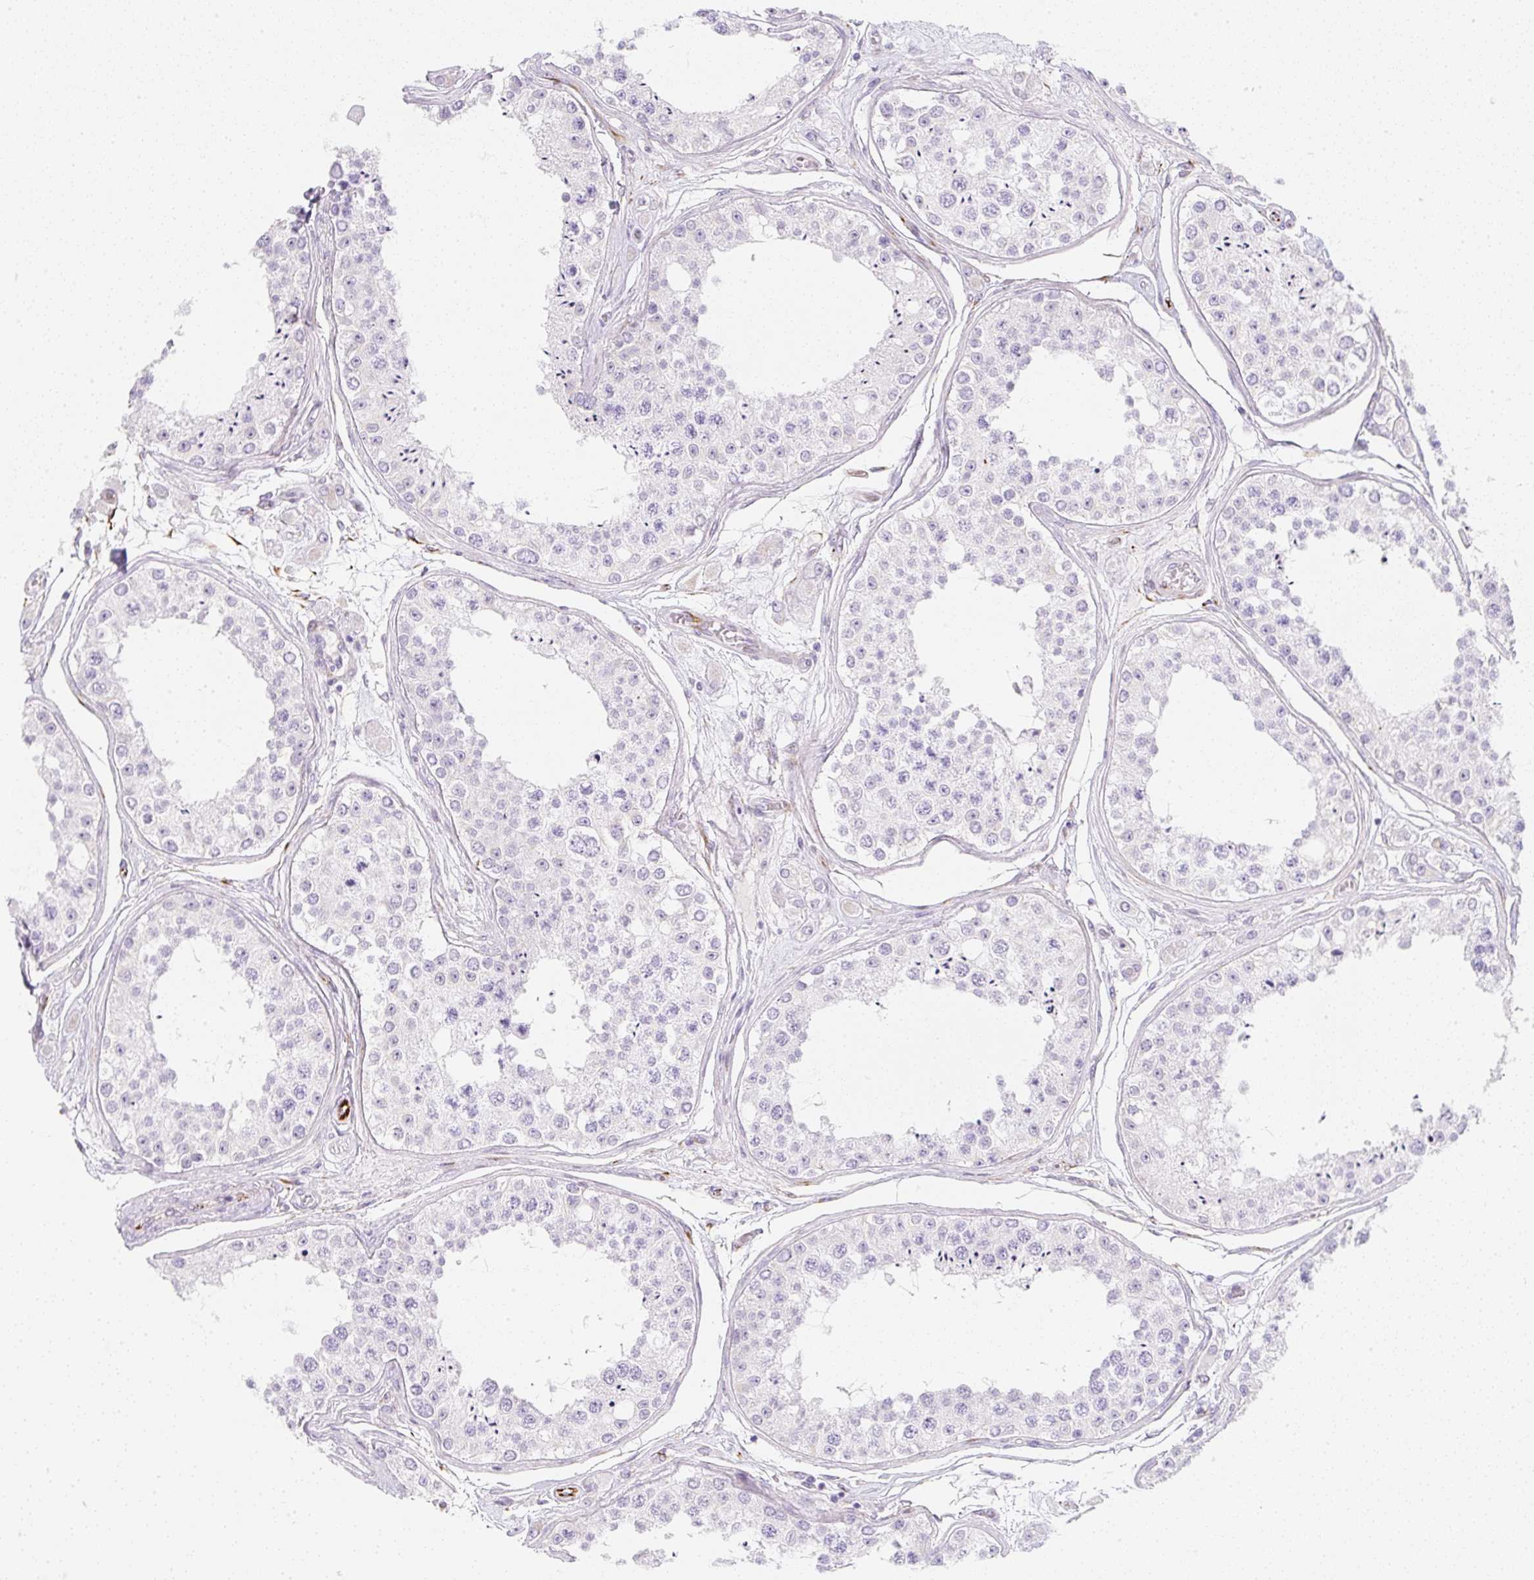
{"staining": {"intensity": "negative", "quantity": "none", "location": "none"}, "tissue": "testis", "cell_type": "Cells in seminiferous ducts", "image_type": "normal", "snomed": [{"axis": "morphology", "description": "Normal tissue, NOS"}, {"axis": "topography", "description": "Testis"}], "caption": "Immunohistochemical staining of unremarkable human testis exhibits no significant positivity in cells in seminiferous ducts.", "gene": "ZNF689", "patient": {"sex": "male", "age": 25}}